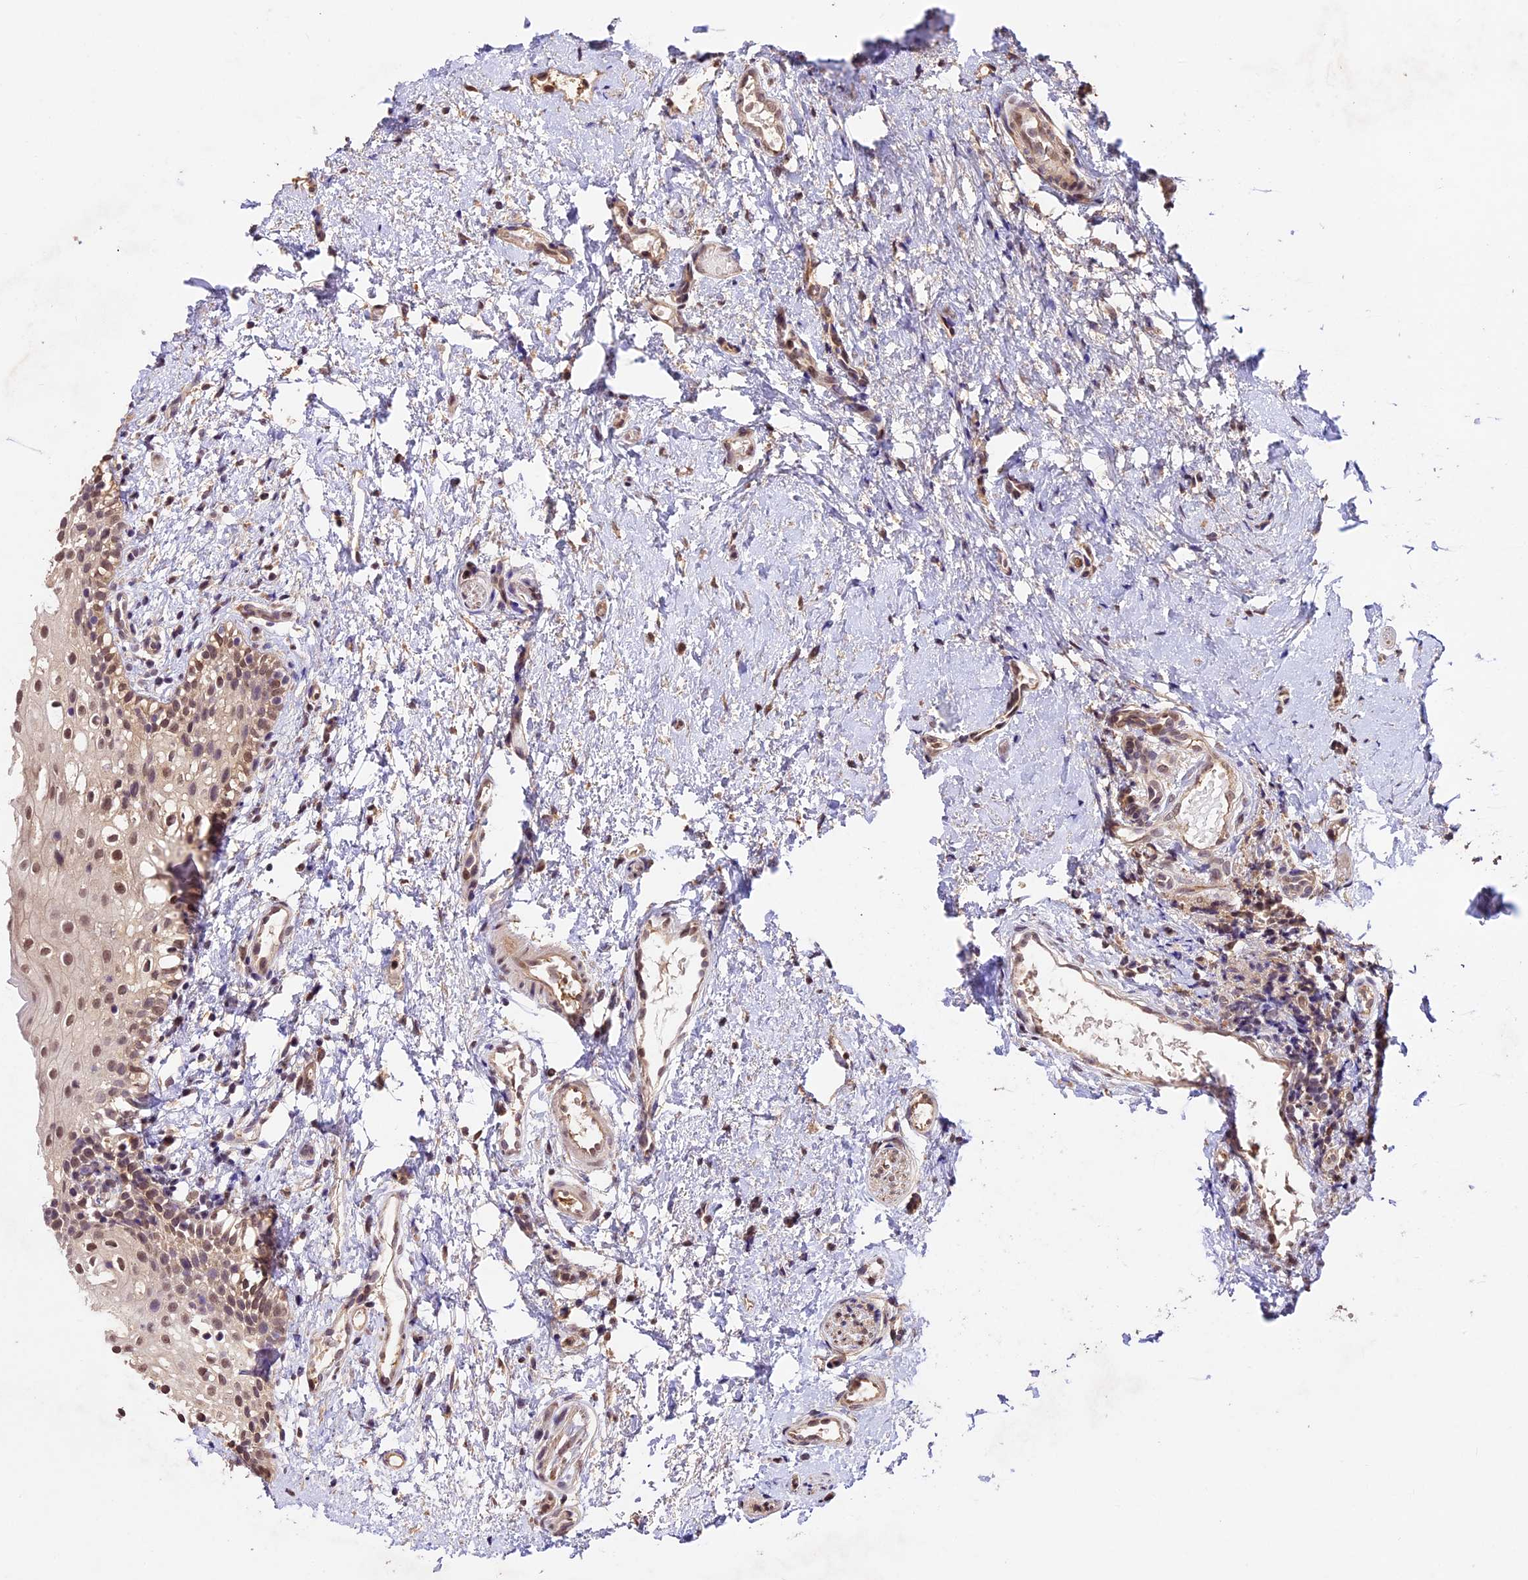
{"staining": {"intensity": "moderate", "quantity": ">75%", "location": "nuclear"}, "tissue": "oral mucosa", "cell_type": "Squamous epithelial cells", "image_type": "normal", "snomed": [{"axis": "morphology", "description": "Normal tissue, NOS"}, {"axis": "topography", "description": "Oral tissue"}], "caption": "Moderate nuclear positivity for a protein is identified in approximately >75% of squamous epithelial cells of unremarkable oral mucosa using IHC.", "gene": "CDKN2AIP", "patient": {"sex": "female", "age": 13}}